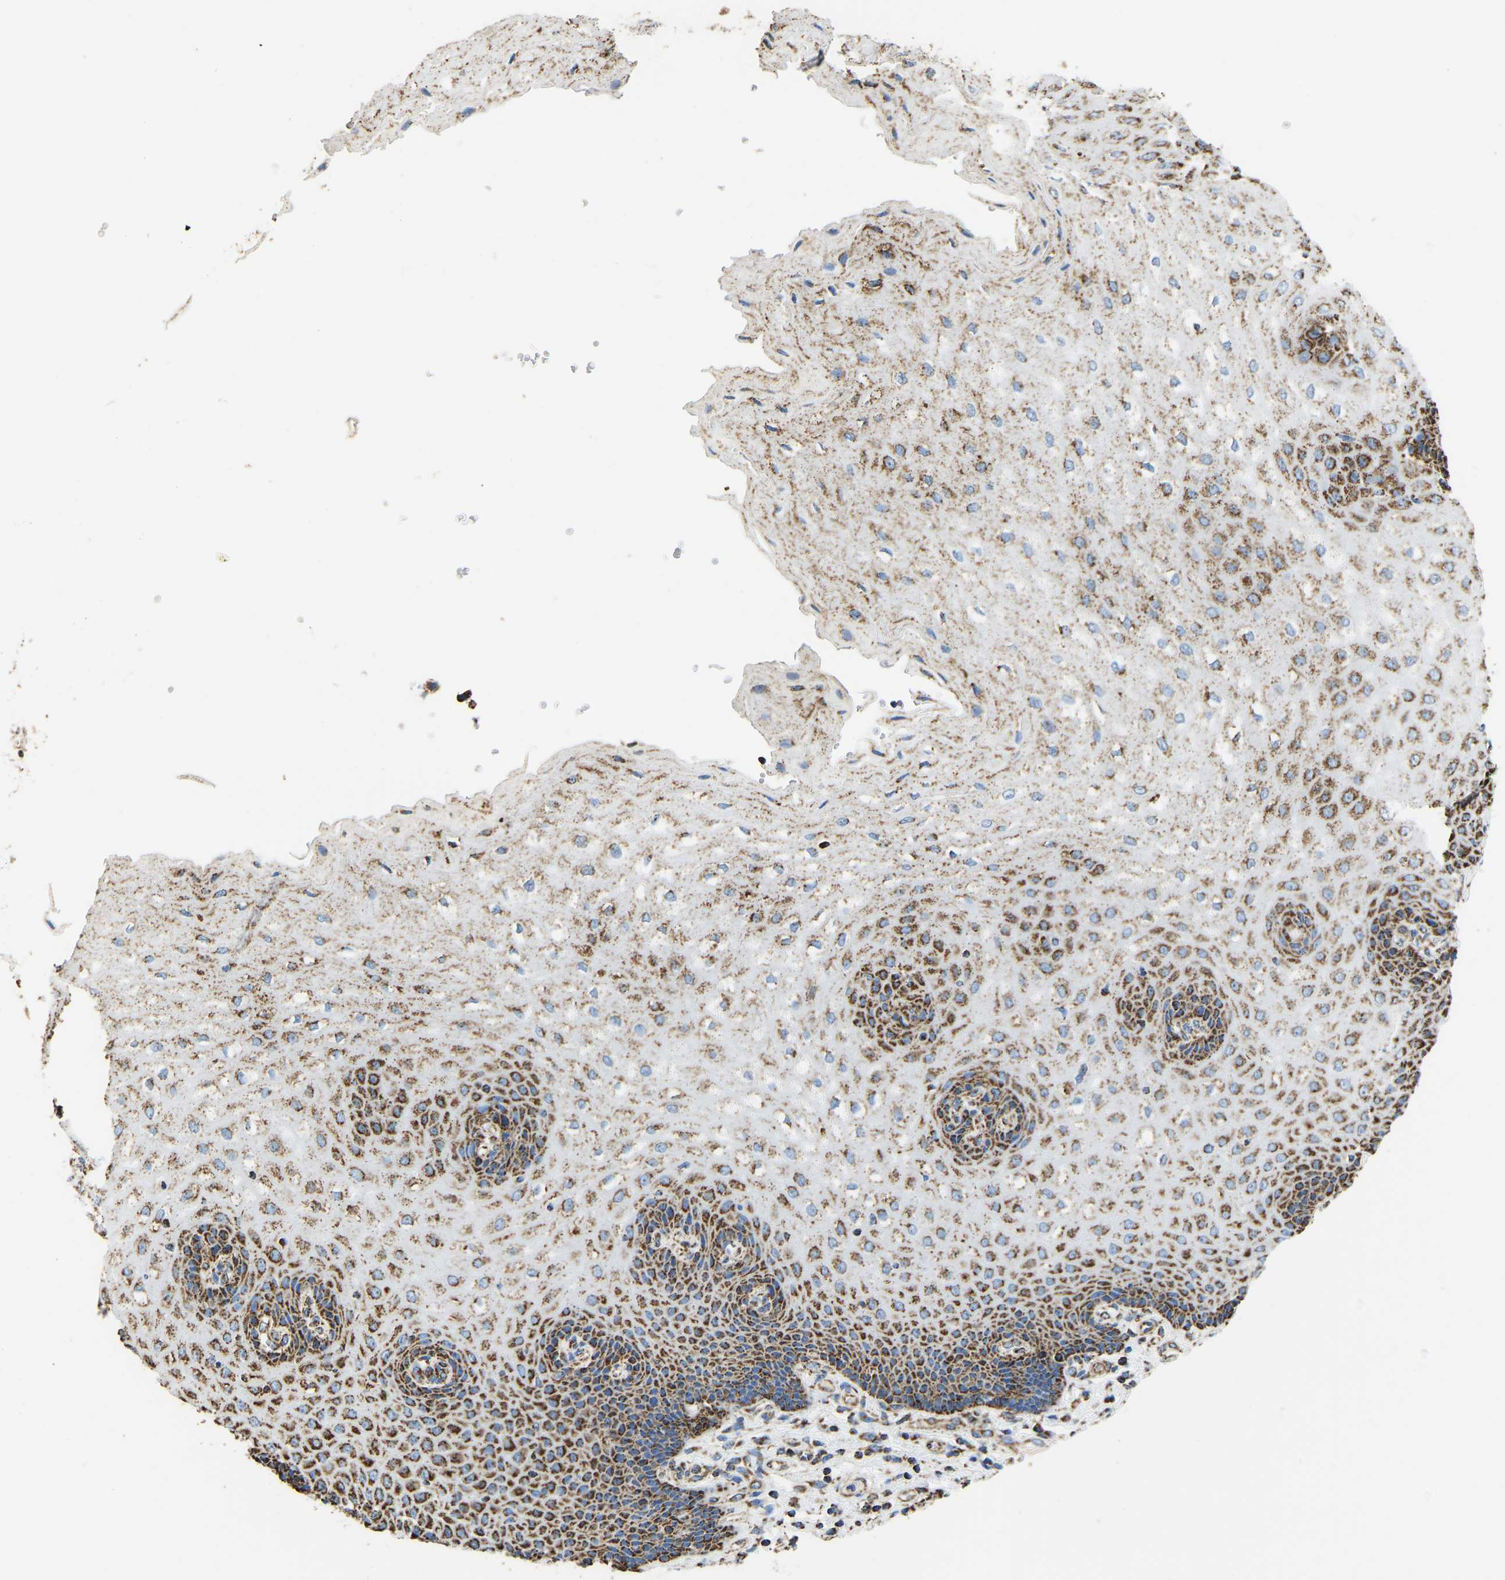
{"staining": {"intensity": "moderate", "quantity": ">75%", "location": "cytoplasmic/membranous"}, "tissue": "esophagus", "cell_type": "Squamous epithelial cells", "image_type": "normal", "snomed": [{"axis": "morphology", "description": "Normal tissue, NOS"}, {"axis": "topography", "description": "Esophagus"}], "caption": "This photomicrograph shows immunohistochemistry (IHC) staining of normal esophagus, with medium moderate cytoplasmic/membranous staining in approximately >75% of squamous epithelial cells.", "gene": "IRX6", "patient": {"sex": "male", "age": 54}}